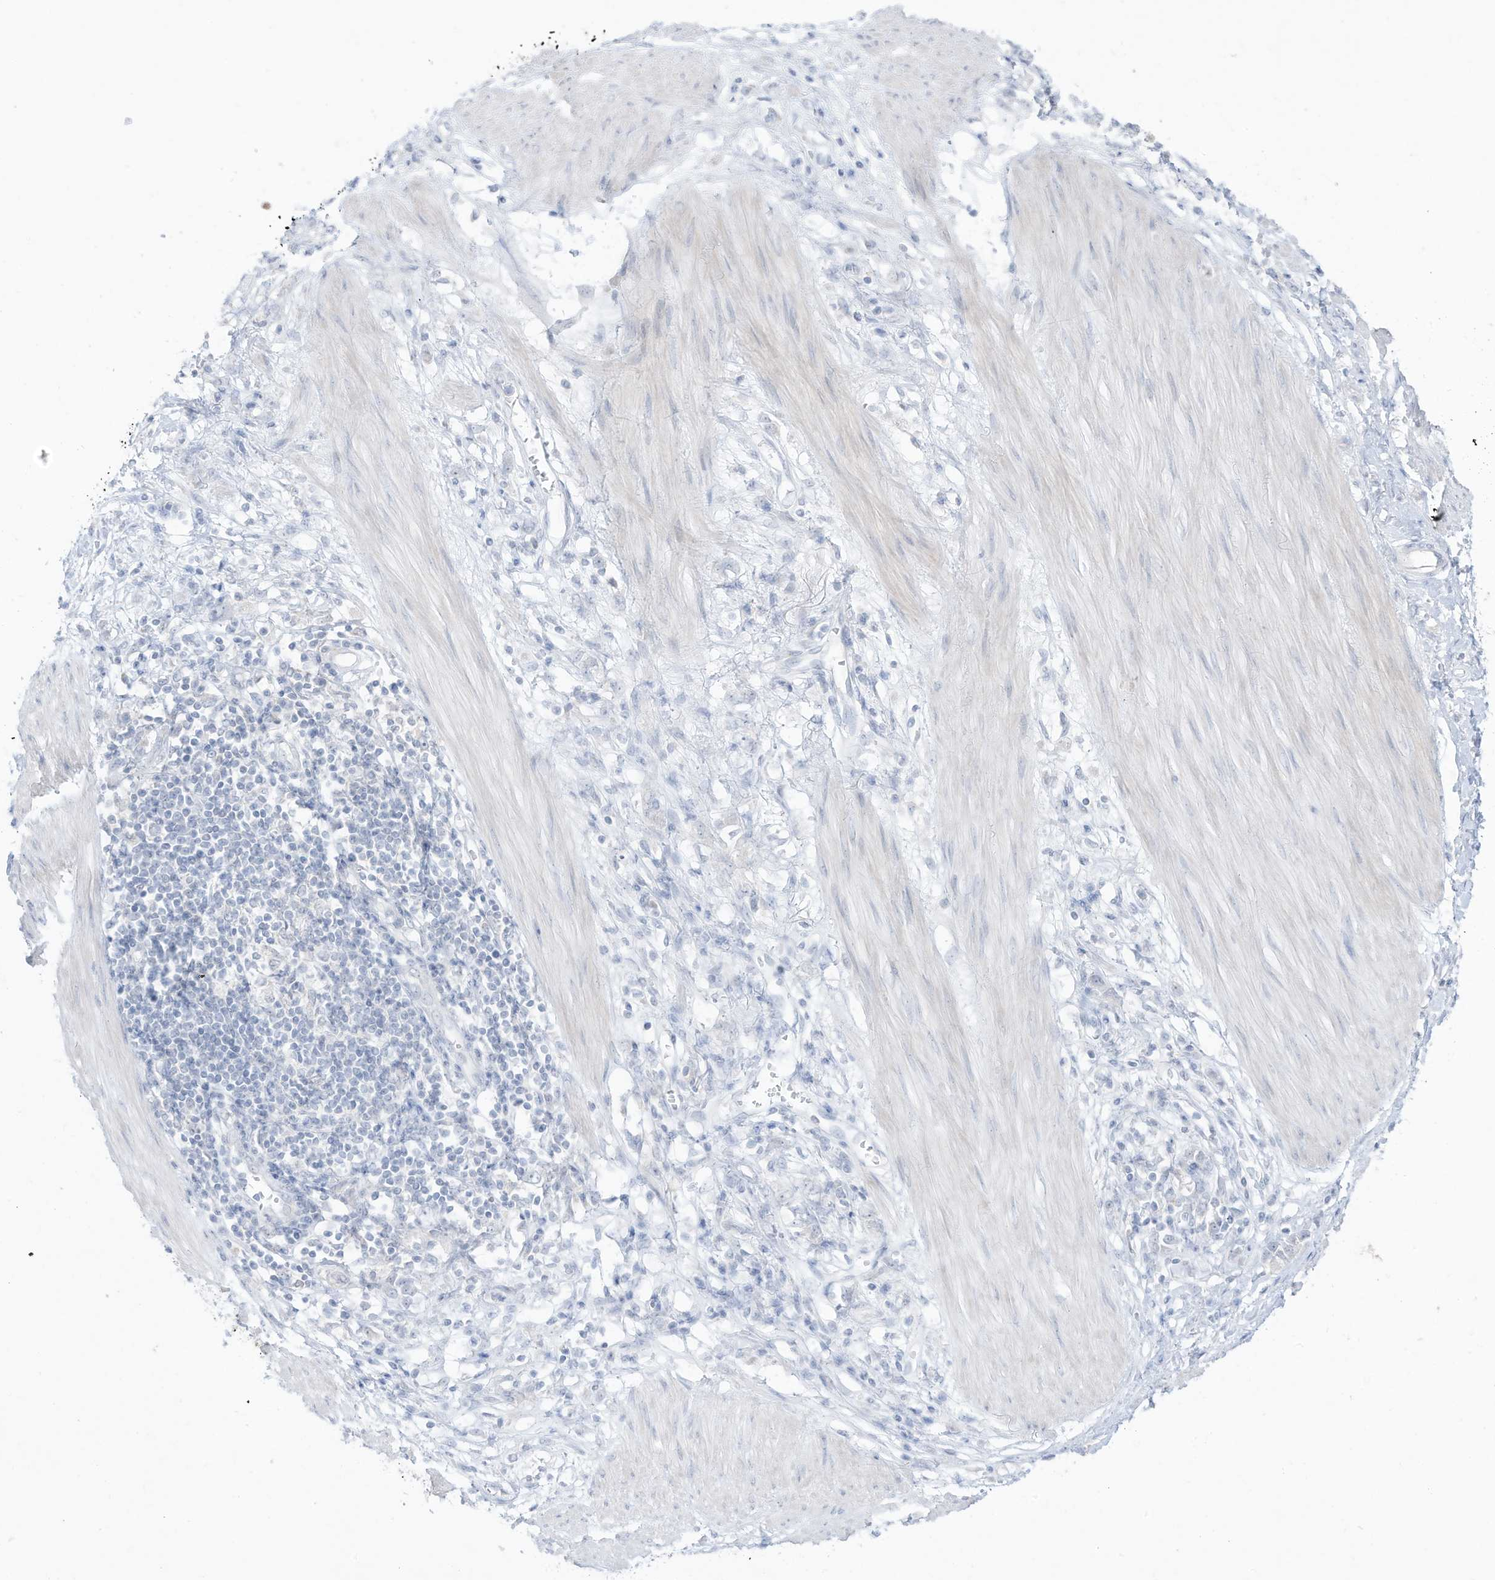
{"staining": {"intensity": "negative", "quantity": "none", "location": "none"}, "tissue": "stomach cancer", "cell_type": "Tumor cells", "image_type": "cancer", "snomed": [{"axis": "morphology", "description": "Adenocarcinoma, NOS"}, {"axis": "topography", "description": "Stomach"}], "caption": "Stomach cancer (adenocarcinoma) was stained to show a protein in brown. There is no significant staining in tumor cells.", "gene": "OGT", "patient": {"sex": "female", "age": 76}}